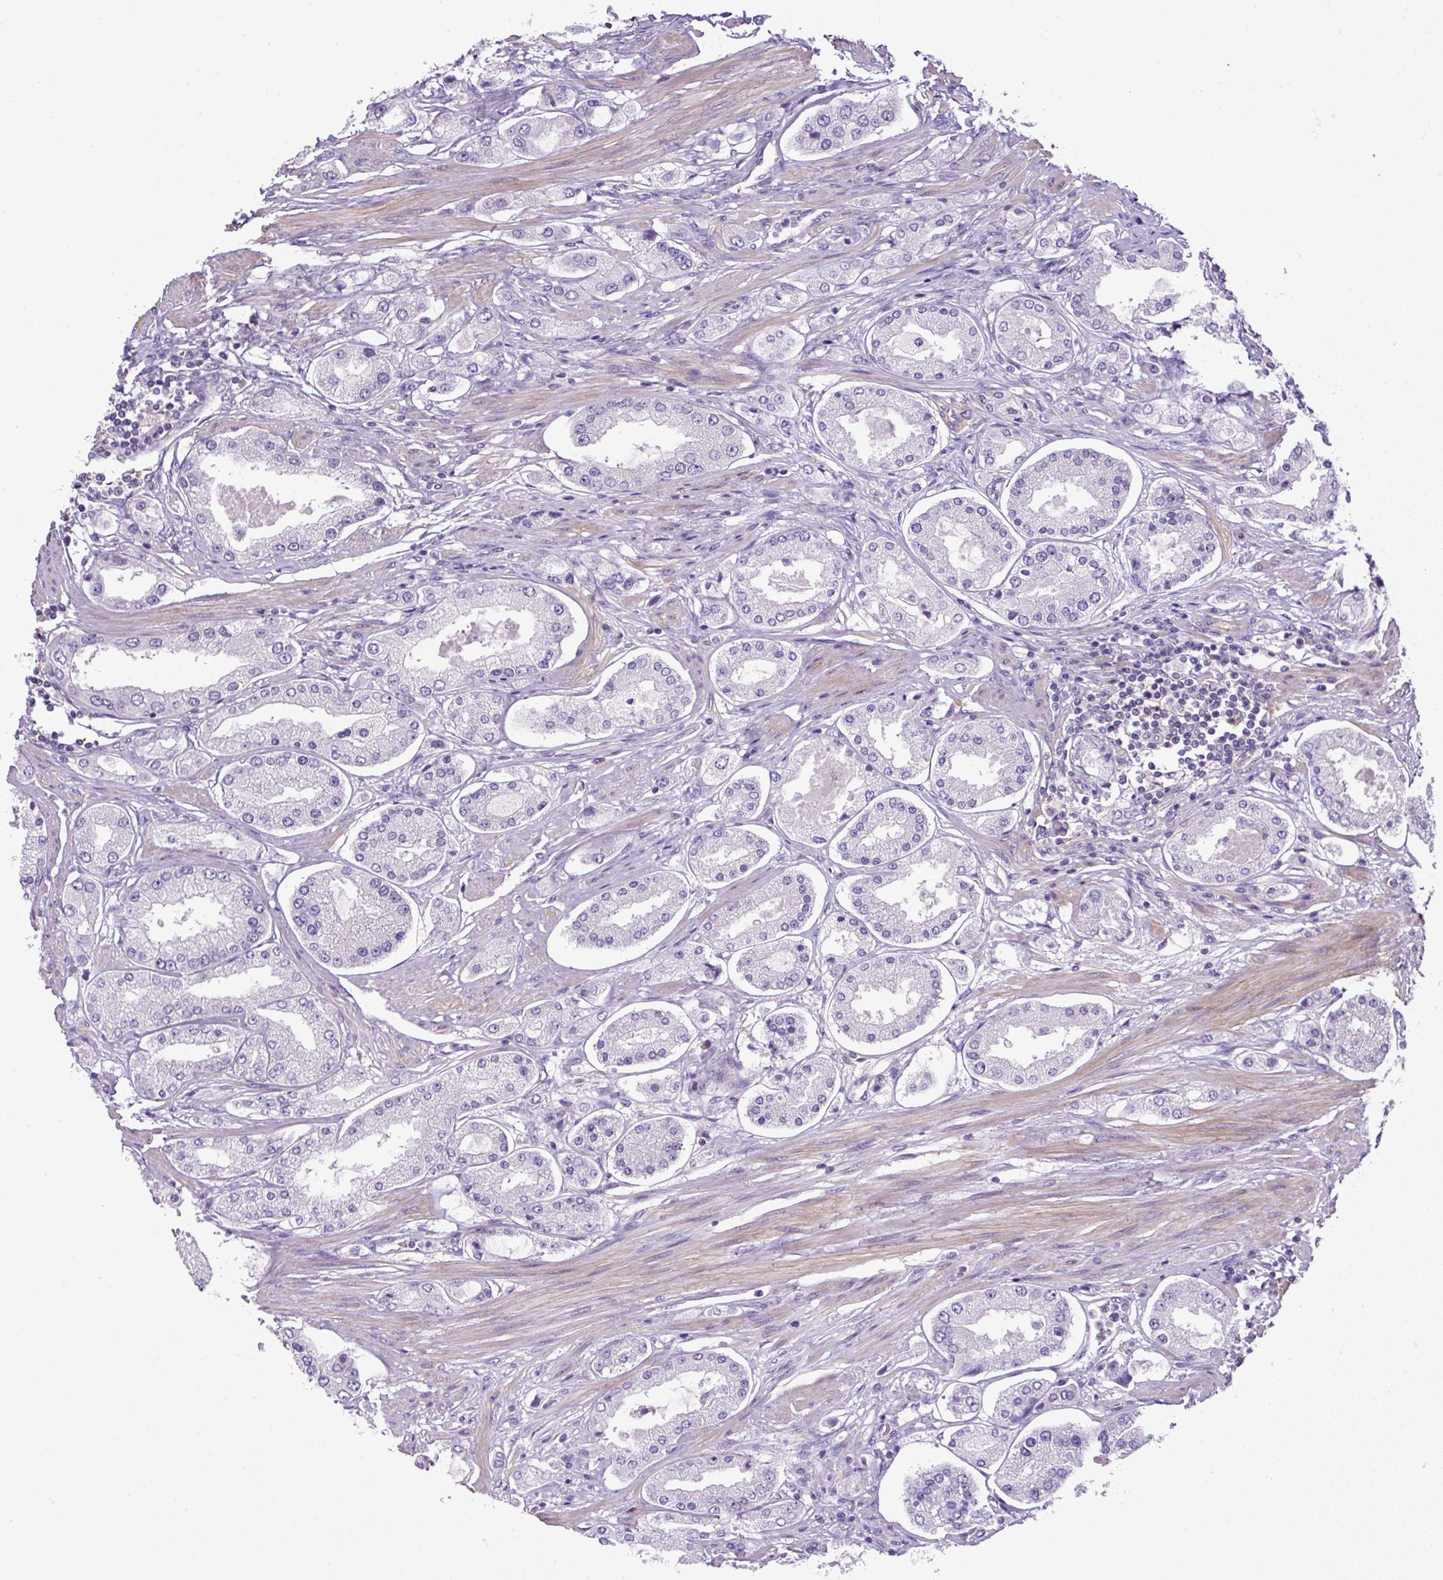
{"staining": {"intensity": "negative", "quantity": "none", "location": "none"}, "tissue": "prostate cancer", "cell_type": "Tumor cells", "image_type": "cancer", "snomed": [{"axis": "morphology", "description": "Adenocarcinoma, High grade"}, {"axis": "topography", "description": "Prostate"}], "caption": "Photomicrograph shows no protein expression in tumor cells of prostate cancer tissue. (DAB immunohistochemistry (IHC) with hematoxylin counter stain).", "gene": "NPTN", "patient": {"sex": "male", "age": 69}}